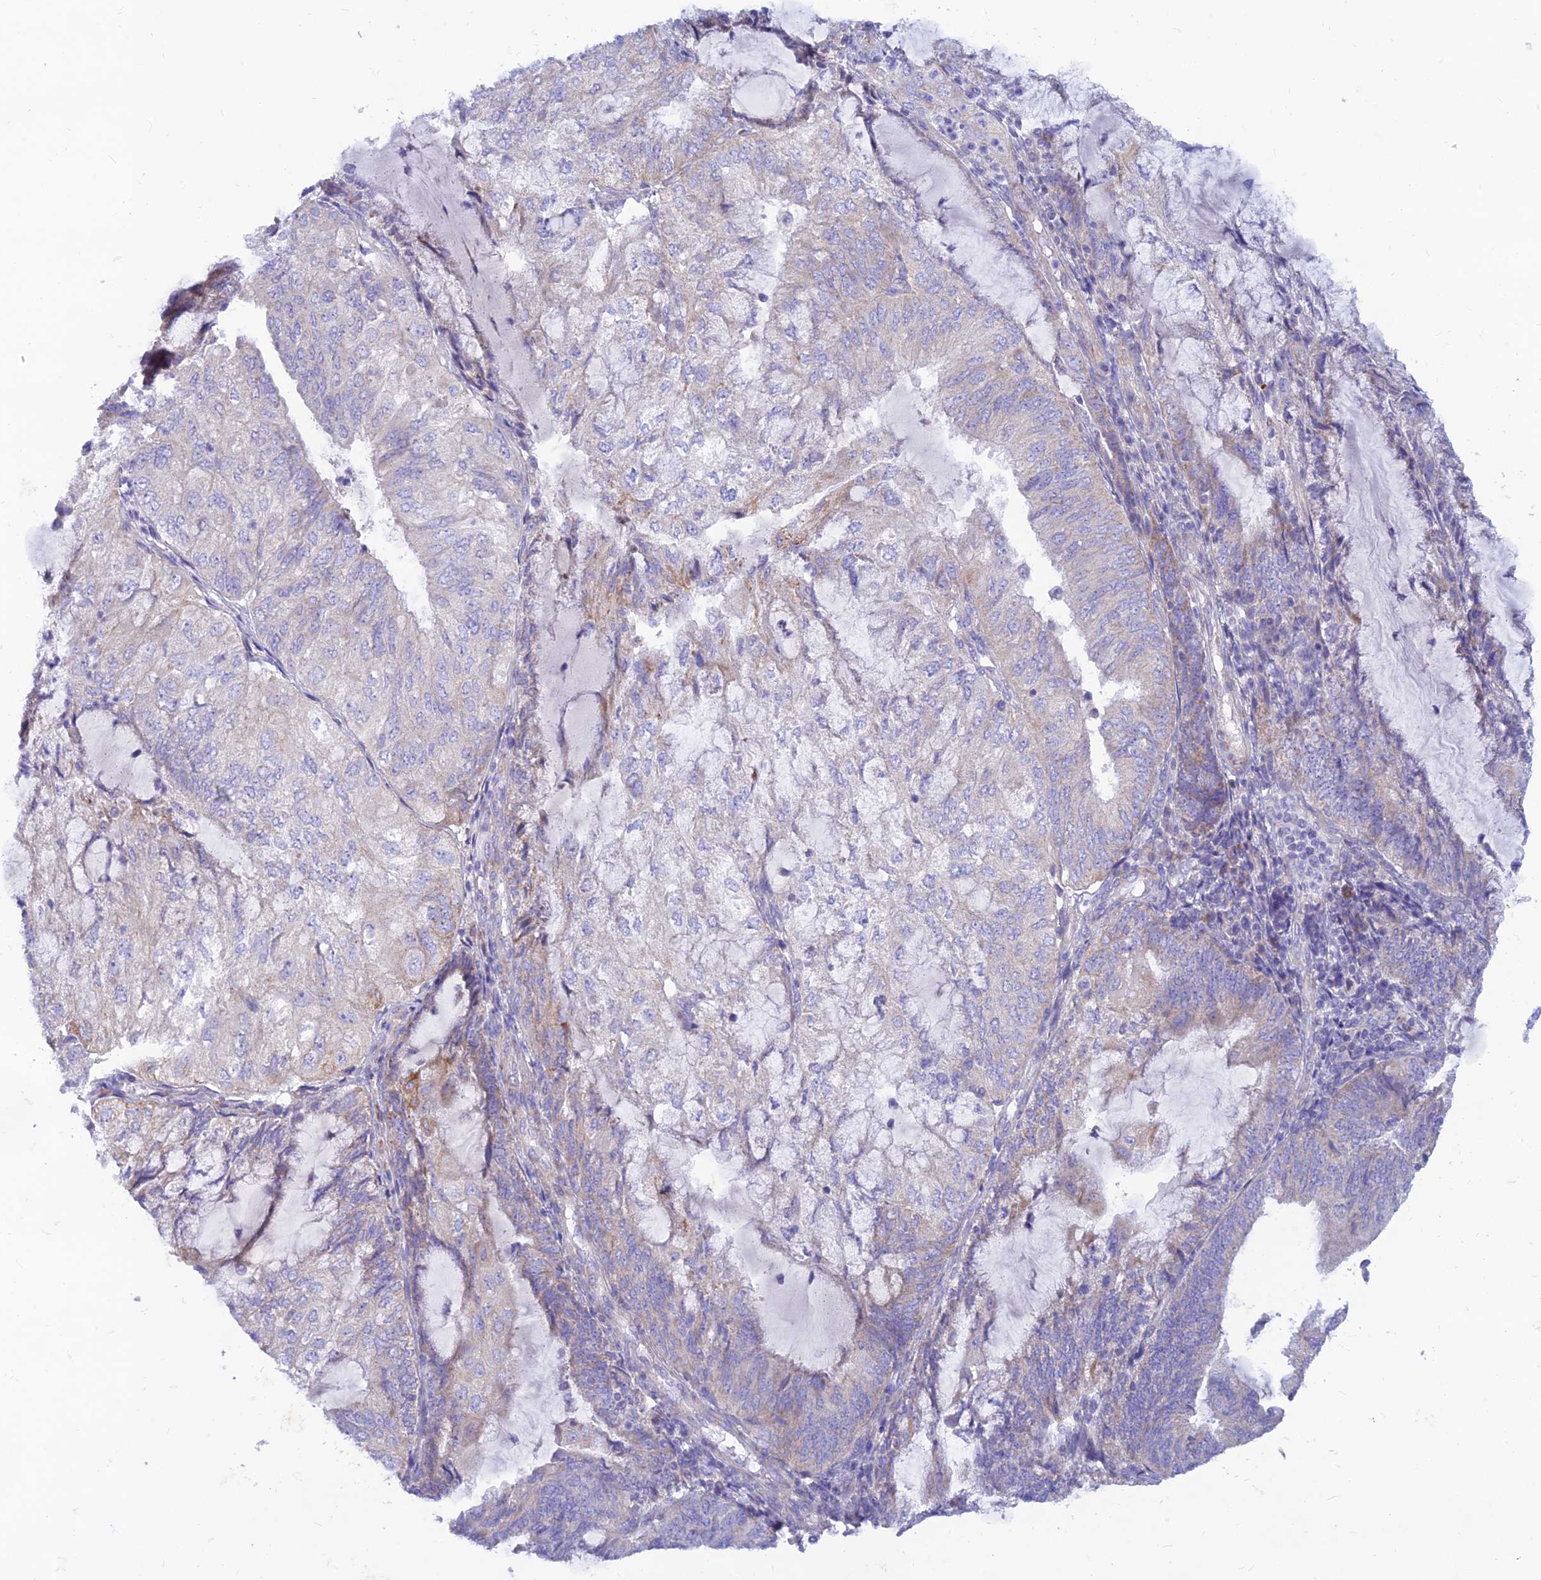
{"staining": {"intensity": "negative", "quantity": "none", "location": "none"}, "tissue": "endometrial cancer", "cell_type": "Tumor cells", "image_type": "cancer", "snomed": [{"axis": "morphology", "description": "Adenocarcinoma, NOS"}, {"axis": "topography", "description": "Endometrium"}], "caption": "The histopathology image exhibits no significant staining in tumor cells of adenocarcinoma (endometrial). The staining is performed using DAB (3,3'-diaminobenzidine) brown chromogen with nuclei counter-stained in using hematoxylin.", "gene": "TMEM30B", "patient": {"sex": "female", "age": 81}}